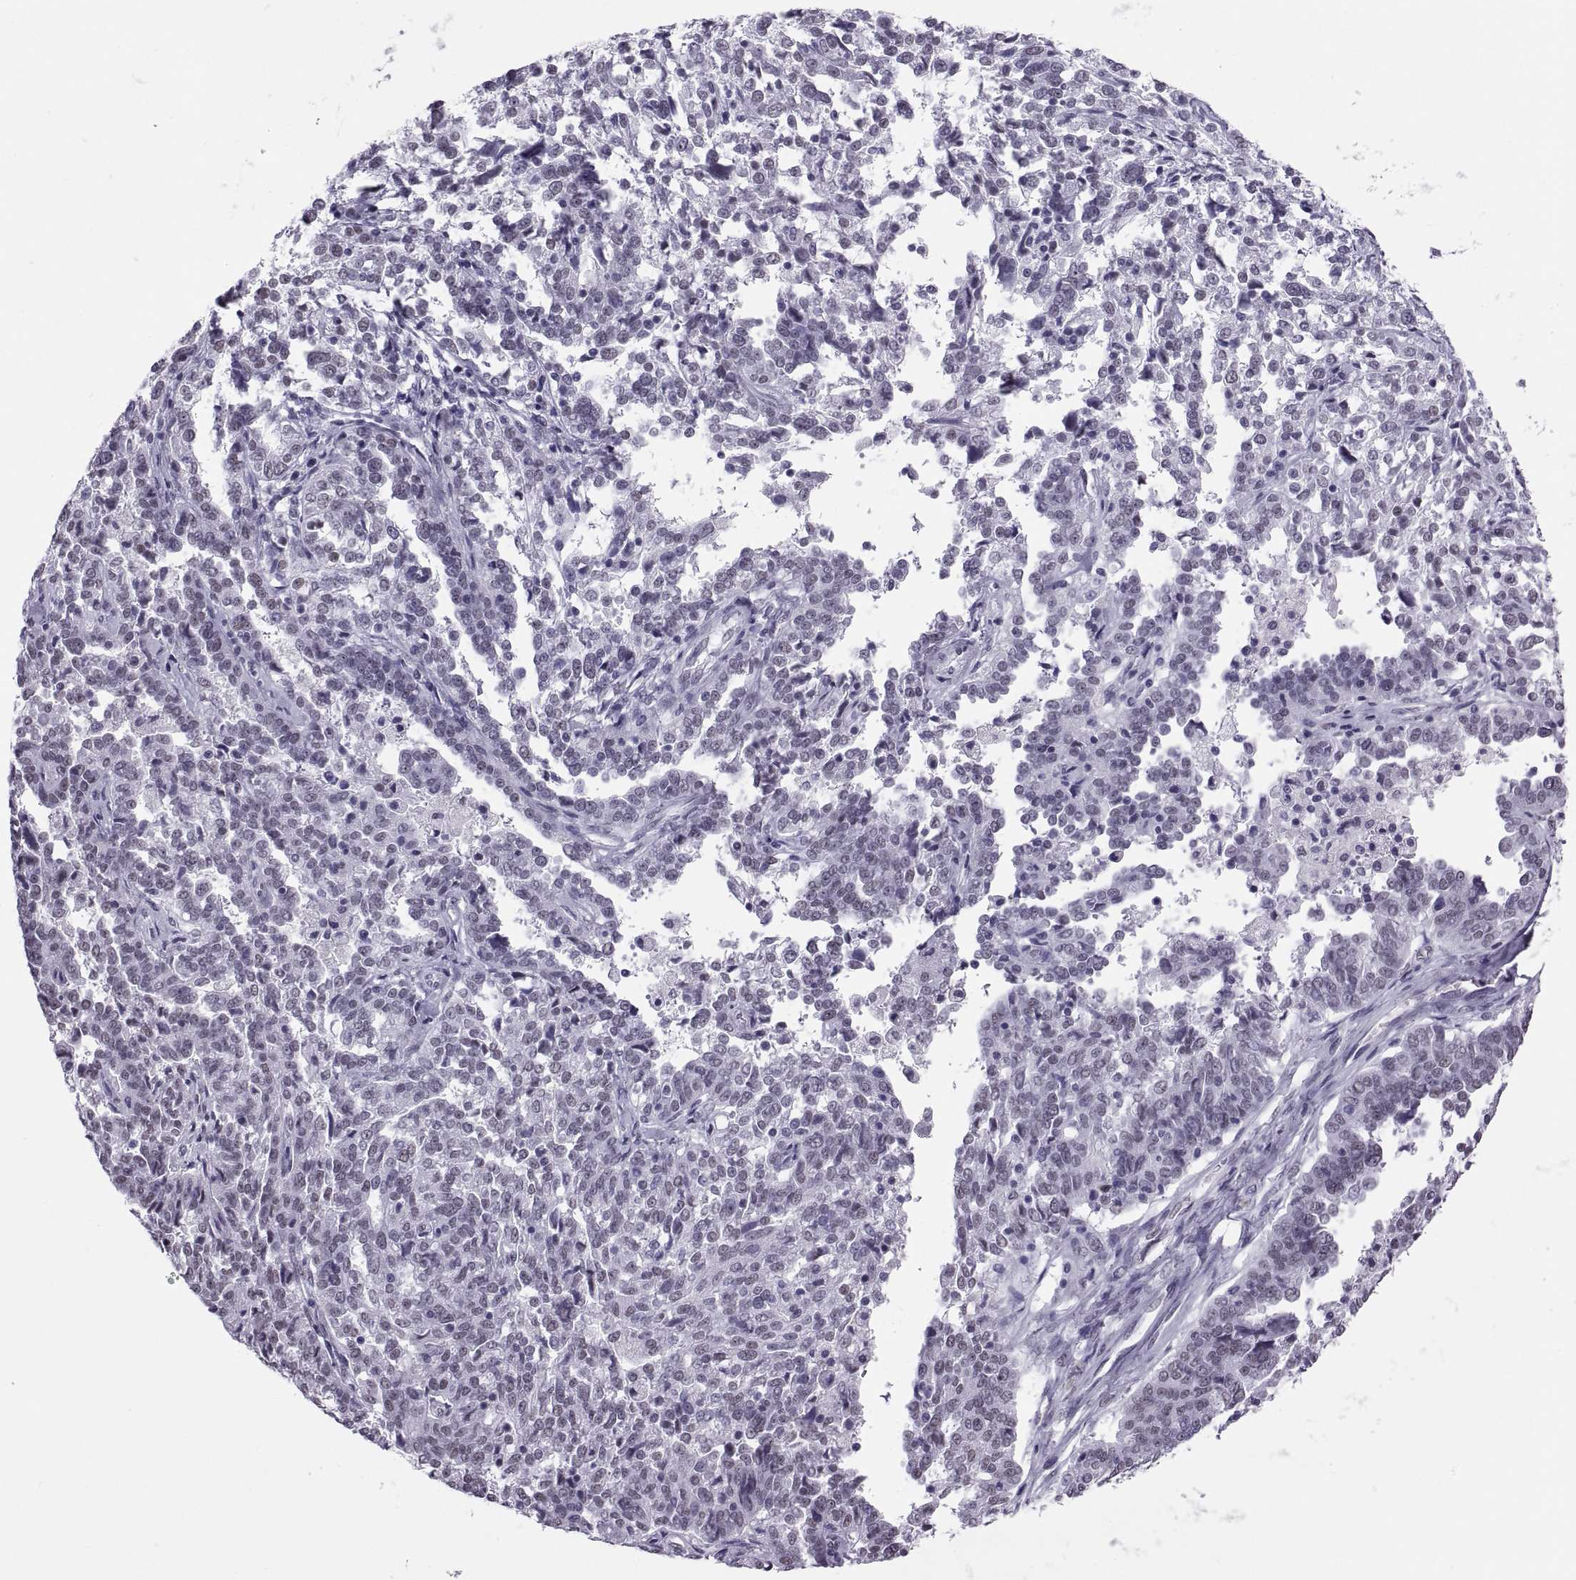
{"staining": {"intensity": "negative", "quantity": "none", "location": "none"}, "tissue": "ovarian cancer", "cell_type": "Tumor cells", "image_type": "cancer", "snomed": [{"axis": "morphology", "description": "Cystadenocarcinoma, serous, NOS"}, {"axis": "topography", "description": "Ovary"}], "caption": "A micrograph of human ovarian cancer is negative for staining in tumor cells.", "gene": "NEUROD6", "patient": {"sex": "female", "age": 67}}